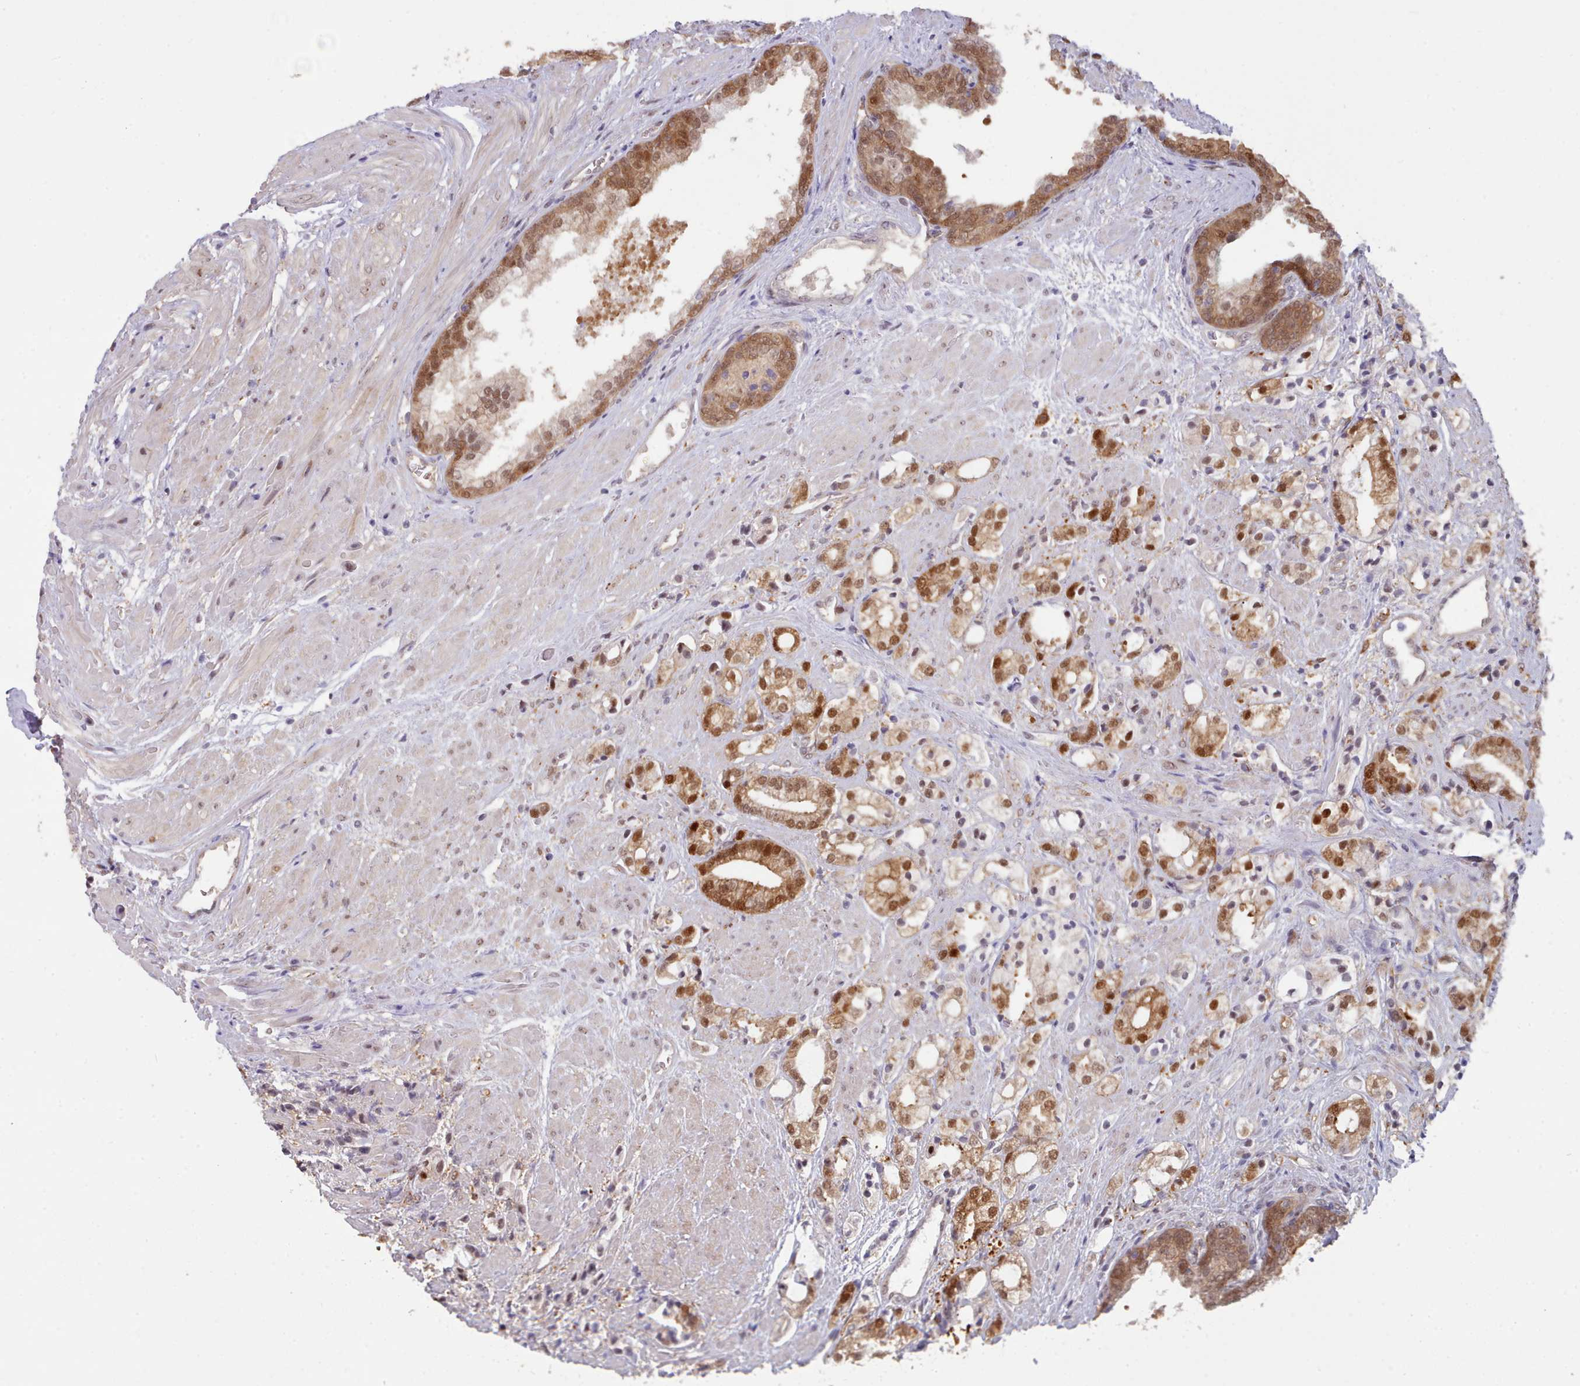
{"staining": {"intensity": "strong", "quantity": "25%-75%", "location": "cytoplasmic/membranous,nuclear"}, "tissue": "prostate cancer", "cell_type": "Tumor cells", "image_type": "cancer", "snomed": [{"axis": "morphology", "description": "Adenocarcinoma, High grade"}, {"axis": "topography", "description": "Prostate"}], "caption": "Strong cytoplasmic/membranous and nuclear expression for a protein is appreciated in about 25%-75% of tumor cells of high-grade adenocarcinoma (prostate) using IHC.", "gene": "CES3", "patient": {"sex": "male", "age": 50}}